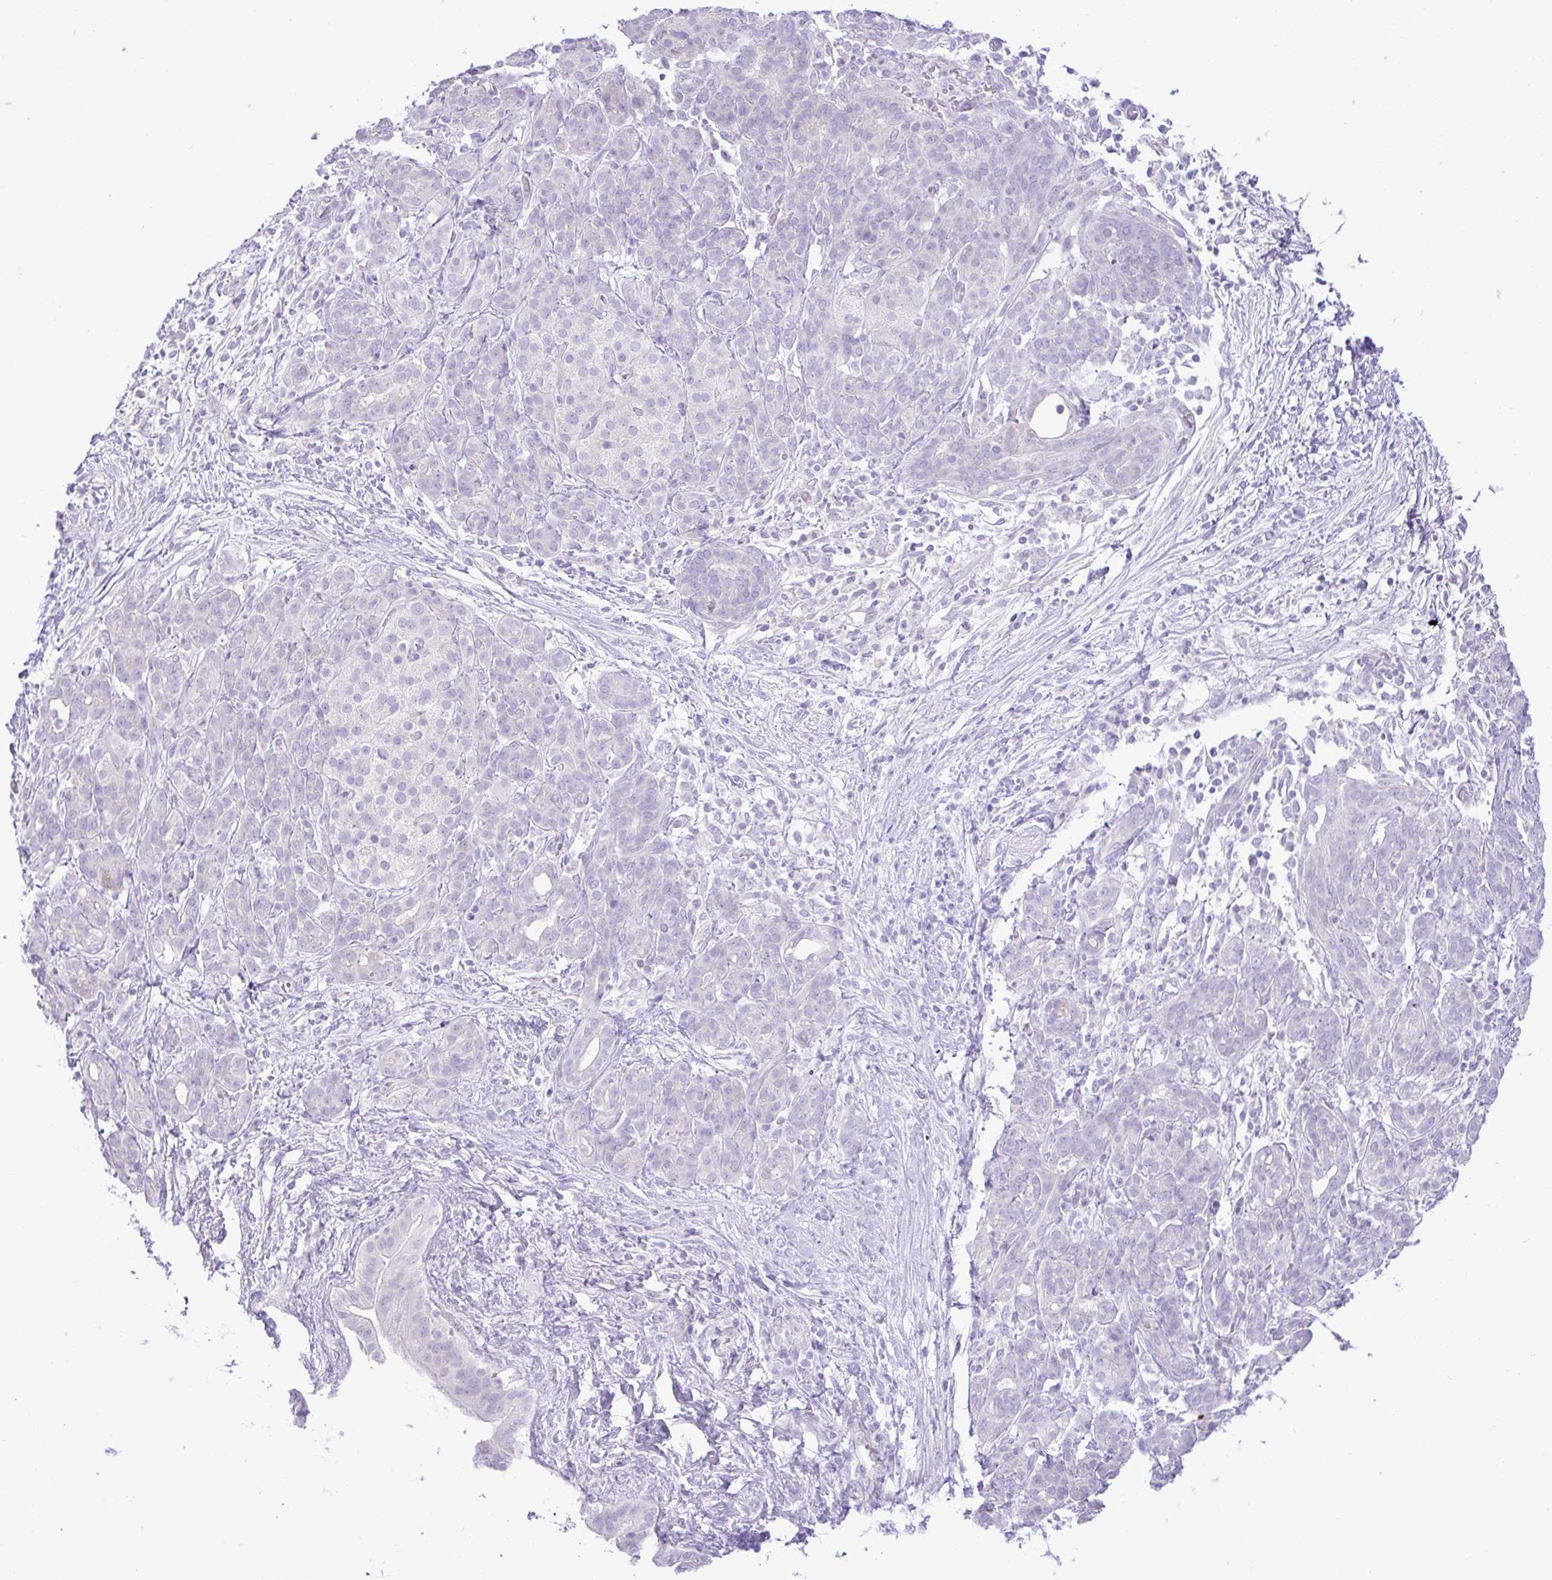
{"staining": {"intensity": "negative", "quantity": "none", "location": "none"}, "tissue": "pancreatic cancer", "cell_type": "Tumor cells", "image_type": "cancer", "snomed": [{"axis": "morphology", "description": "Adenocarcinoma, NOS"}, {"axis": "topography", "description": "Pancreas"}], "caption": "Immunohistochemistry of adenocarcinoma (pancreatic) shows no expression in tumor cells.", "gene": "ZNF101", "patient": {"sex": "male", "age": 44}}